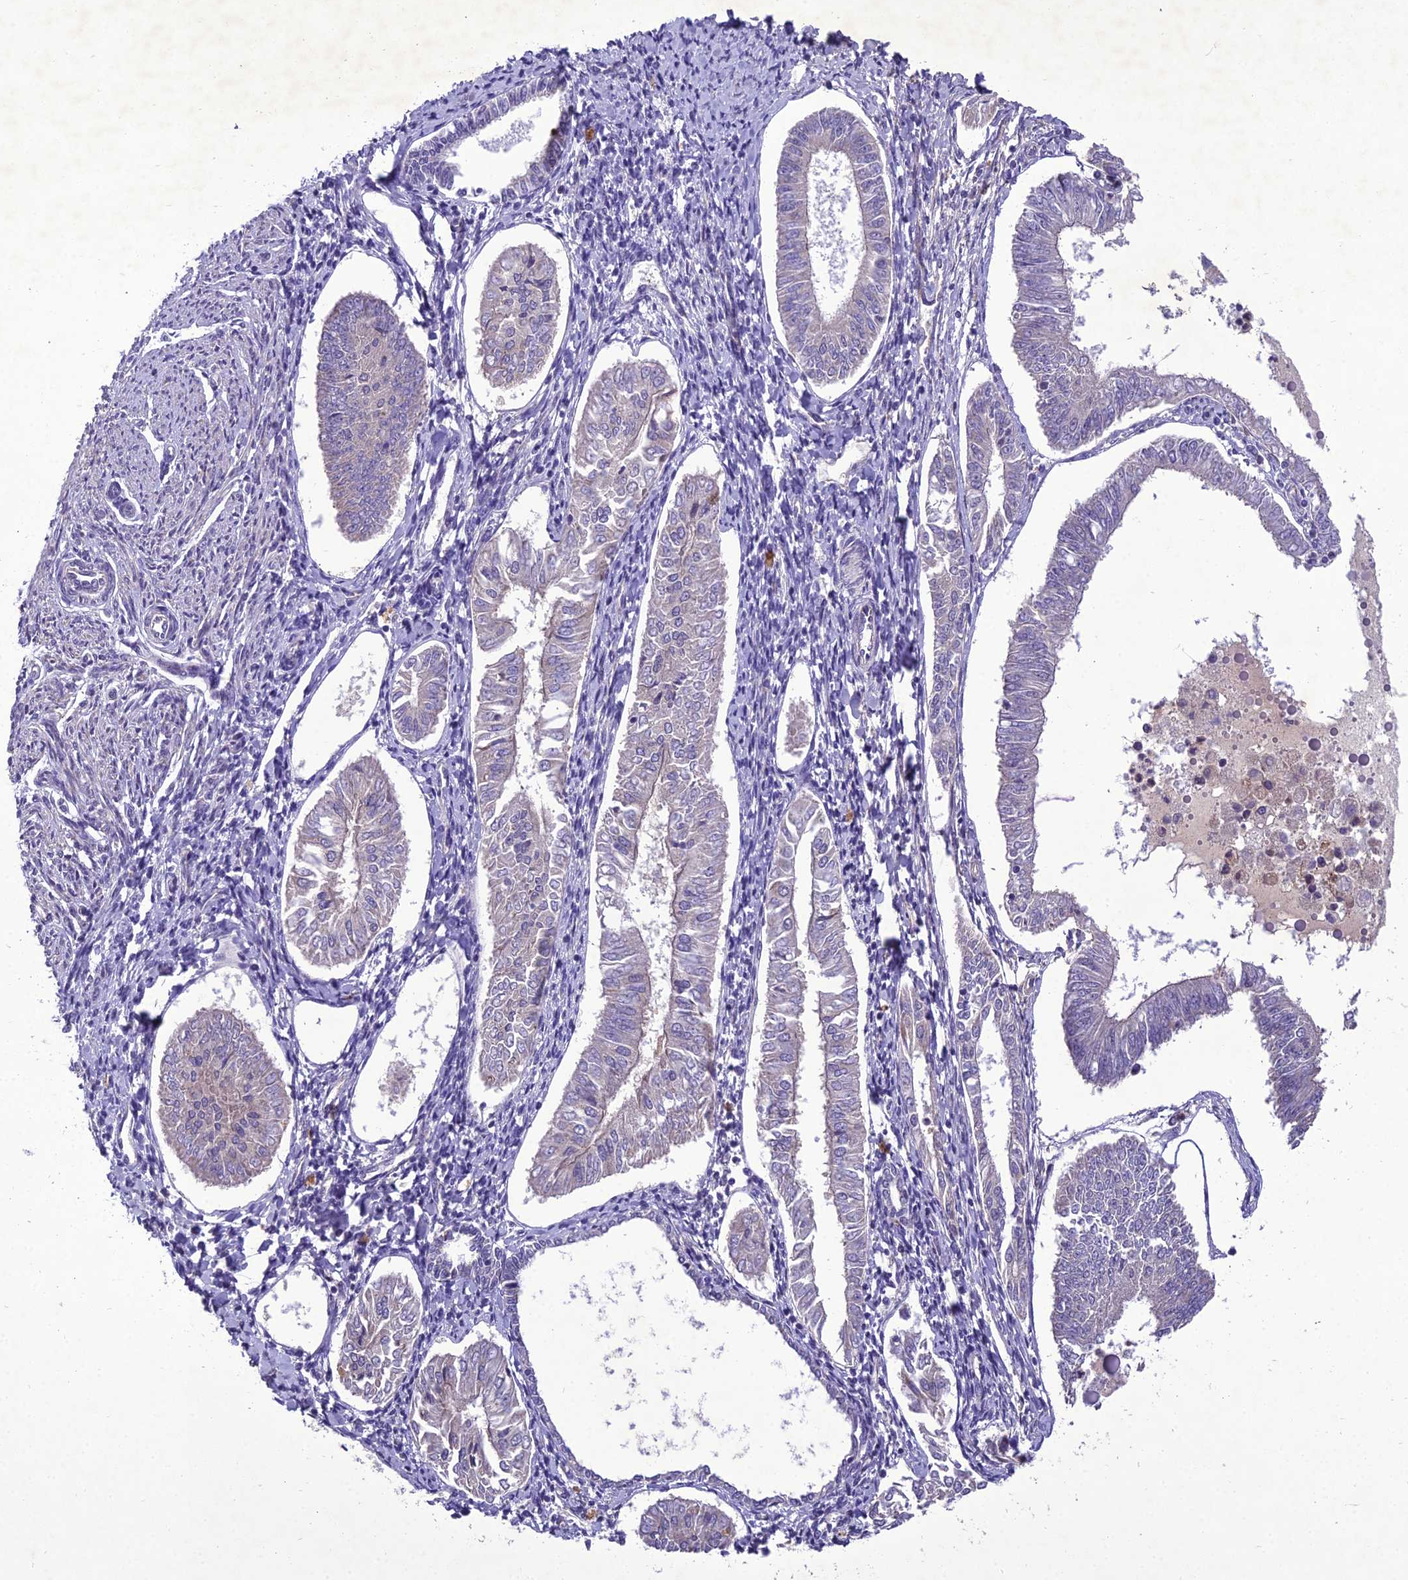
{"staining": {"intensity": "negative", "quantity": "none", "location": "none"}, "tissue": "endometrial cancer", "cell_type": "Tumor cells", "image_type": "cancer", "snomed": [{"axis": "morphology", "description": "Adenocarcinoma, NOS"}, {"axis": "topography", "description": "Endometrium"}], "caption": "Immunohistochemistry (IHC) of human adenocarcinoma (endometrial) displays no expression in tumor cells.", "gene": "CENPL", "patient": {"sex": "female", "age": 58}}